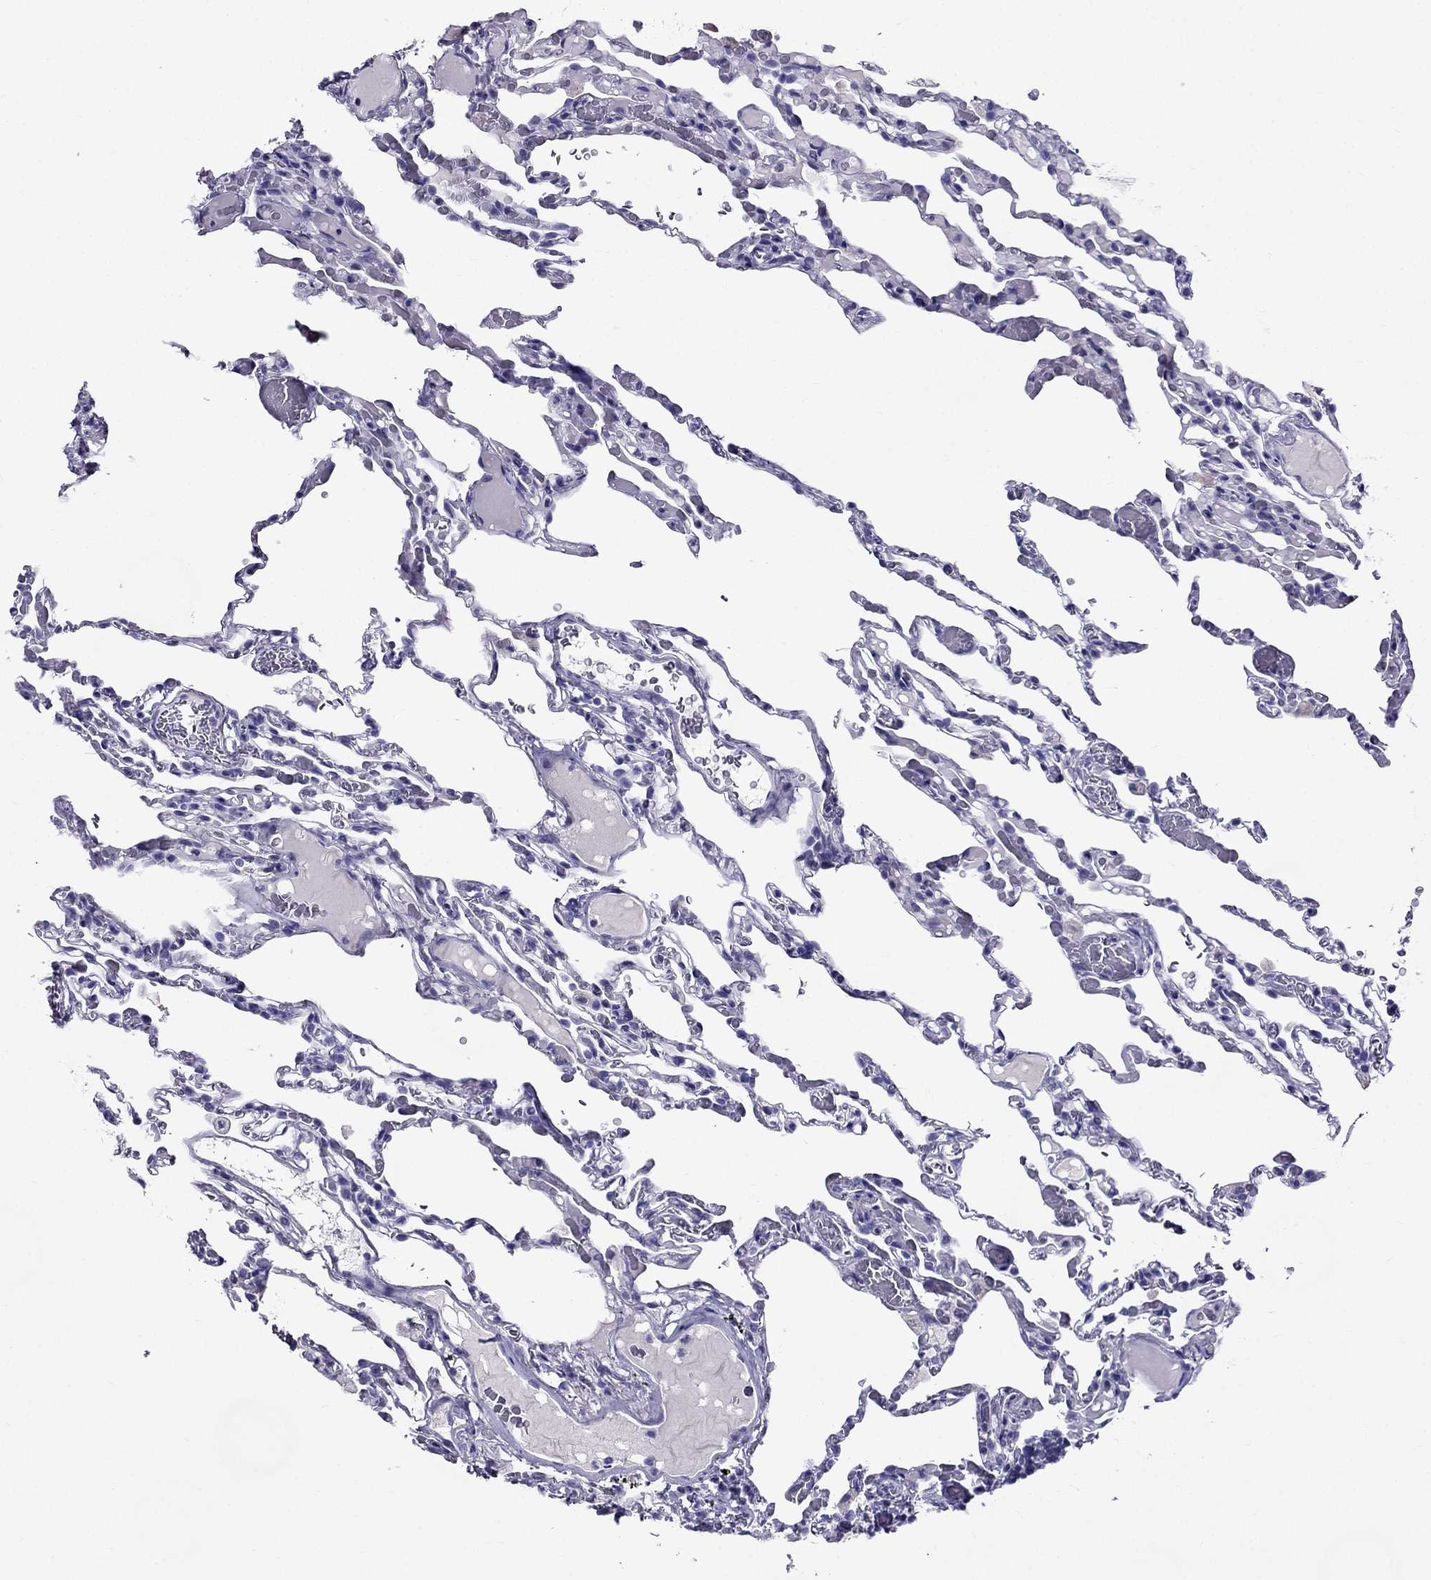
{"staining": {"intensity": "negative", "quantity": "none", "location": "none"}, "tissue": "lung", "cell_type": "Alveolar cells", "image_type": "normal", "snomed": [{"axis": "morphology", "description": "Normal tissue, NOS"}, {"axis": "topography", "description": "Lung"}], "caption": "Protein analysis of benign lung reveals no significant positivity in alveolar cells. (DAB (3,3'-diaminobenzidine) immunohistochemistry (IHC) visualized using brightfield microscopy, high magnification).", "gene": "ZNF541", "patient": {"sex": "female", "age": 43}}